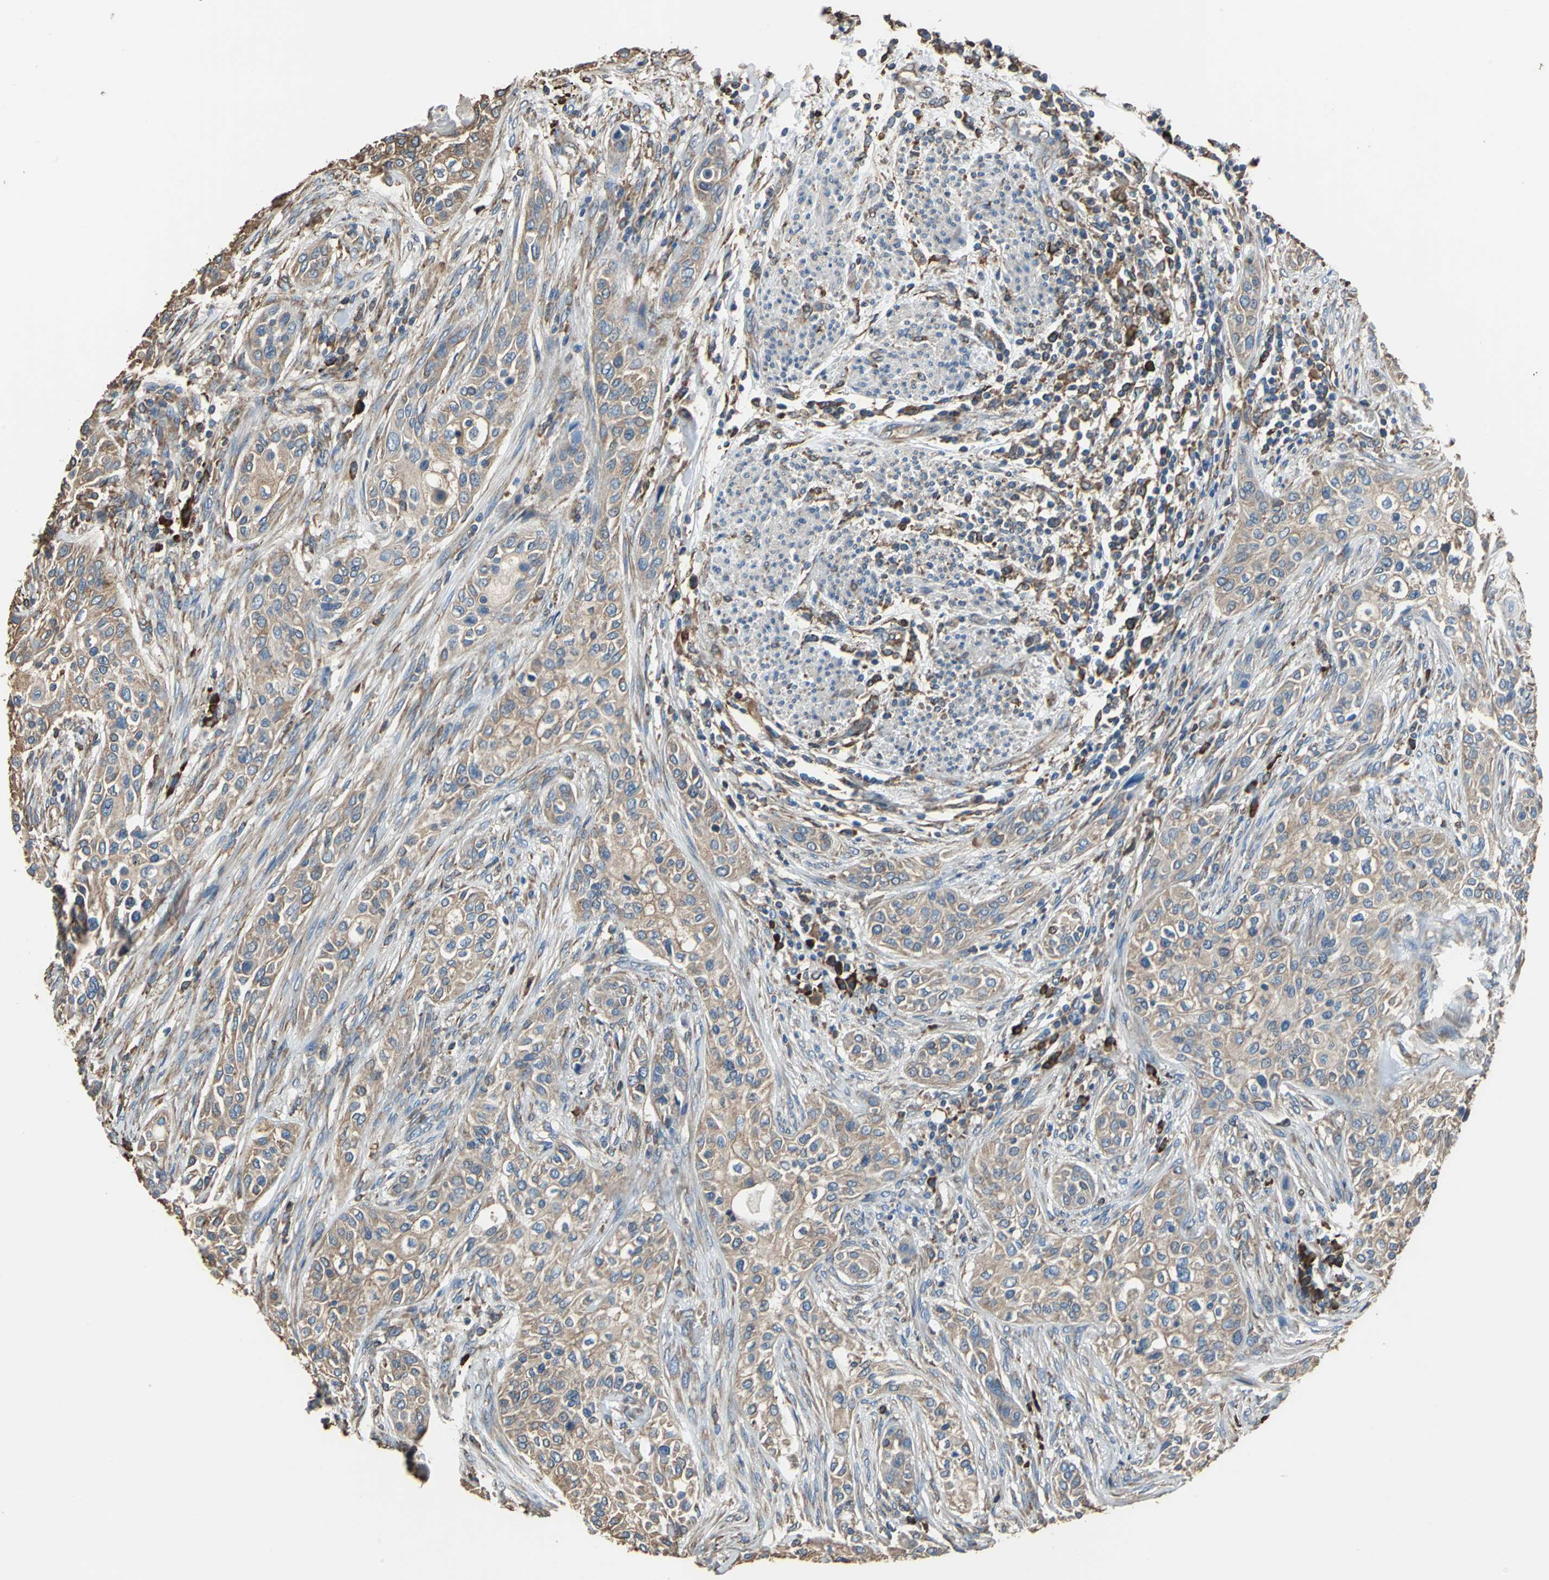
{"staining": {"intensity": "moderate", "quantity": ">75%", "location": "cytoplasmic/membranous"}, "tissue": "urothelial cancer", "cell_type": "Tumor cells", "image_type": "cancer", "snomed": [{"axis": "morphology", "description": "Urothelial carcinoma, High grade"}, {"axis": "topography", "description": "Urinary bladder"}], "caption": "High-grade urothelial carcinoma stained with DAB (3,3'-diaminobenzidine) IHC displays medium levels of moderate cytoplasmic/membranous positivity in about >75% of tumor cells.", "gene": "GPANK1", "patient": {"sex": "male", "age": 74}}